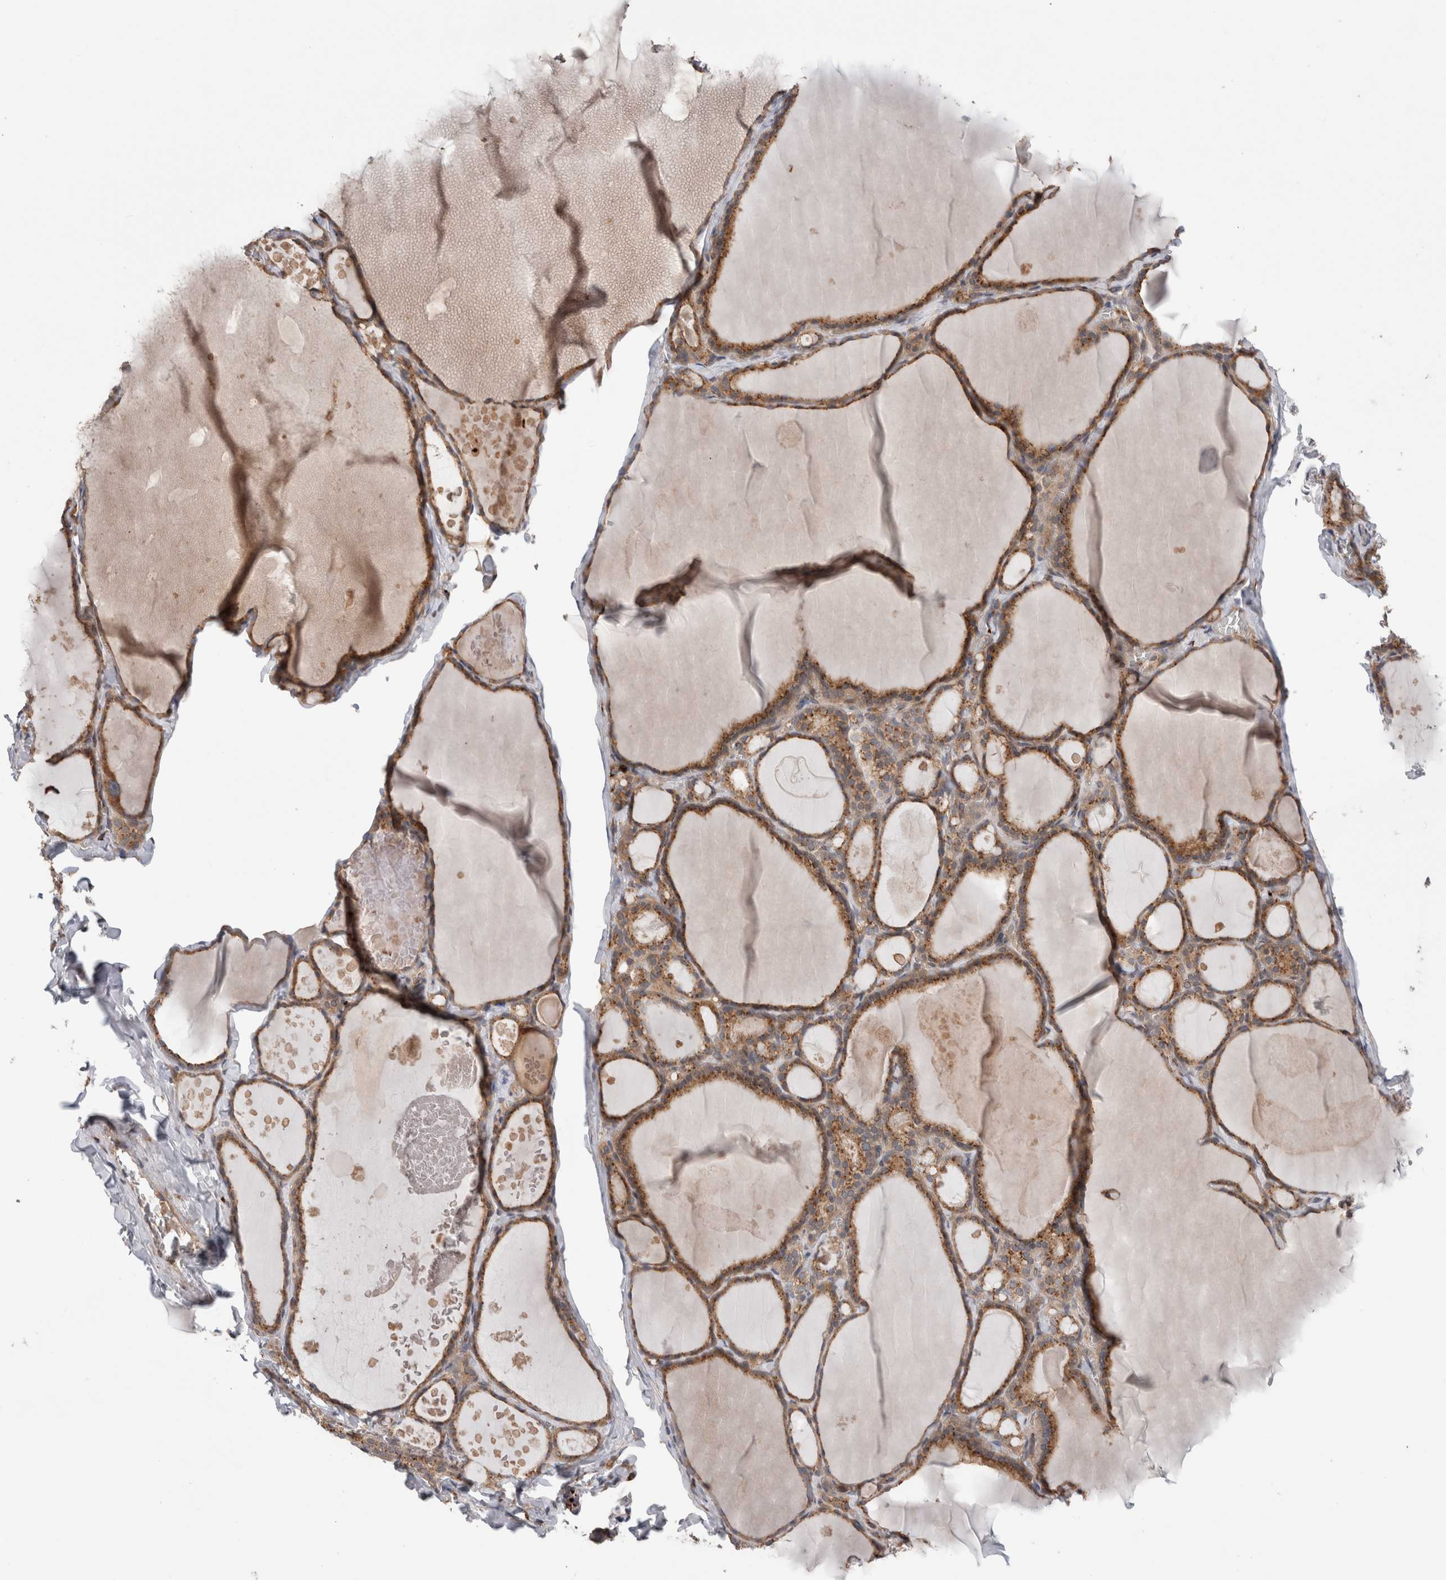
{"staining": {"intensity": "moderate", "quantity": ">75%", "location": "cytoplasmic/membranous"}, "tissue": "thyroid gland", "cell_type": "Glandular cells", "image_type": "normal", "snomed": [{"axis": "morphology", "description": "Normal tissue, NOS"}, {"axis": "topography", "description": "Thyroid gland"}], "caption": "About >75% of glandular cells in unremarkable human thyroid gland reveal moderate cytoplasmic/membranous protein staining as visualized by brown immunohistochemical staining.", "gene": "TRIM5", "patient": {"sex": "male", "age": 56}}